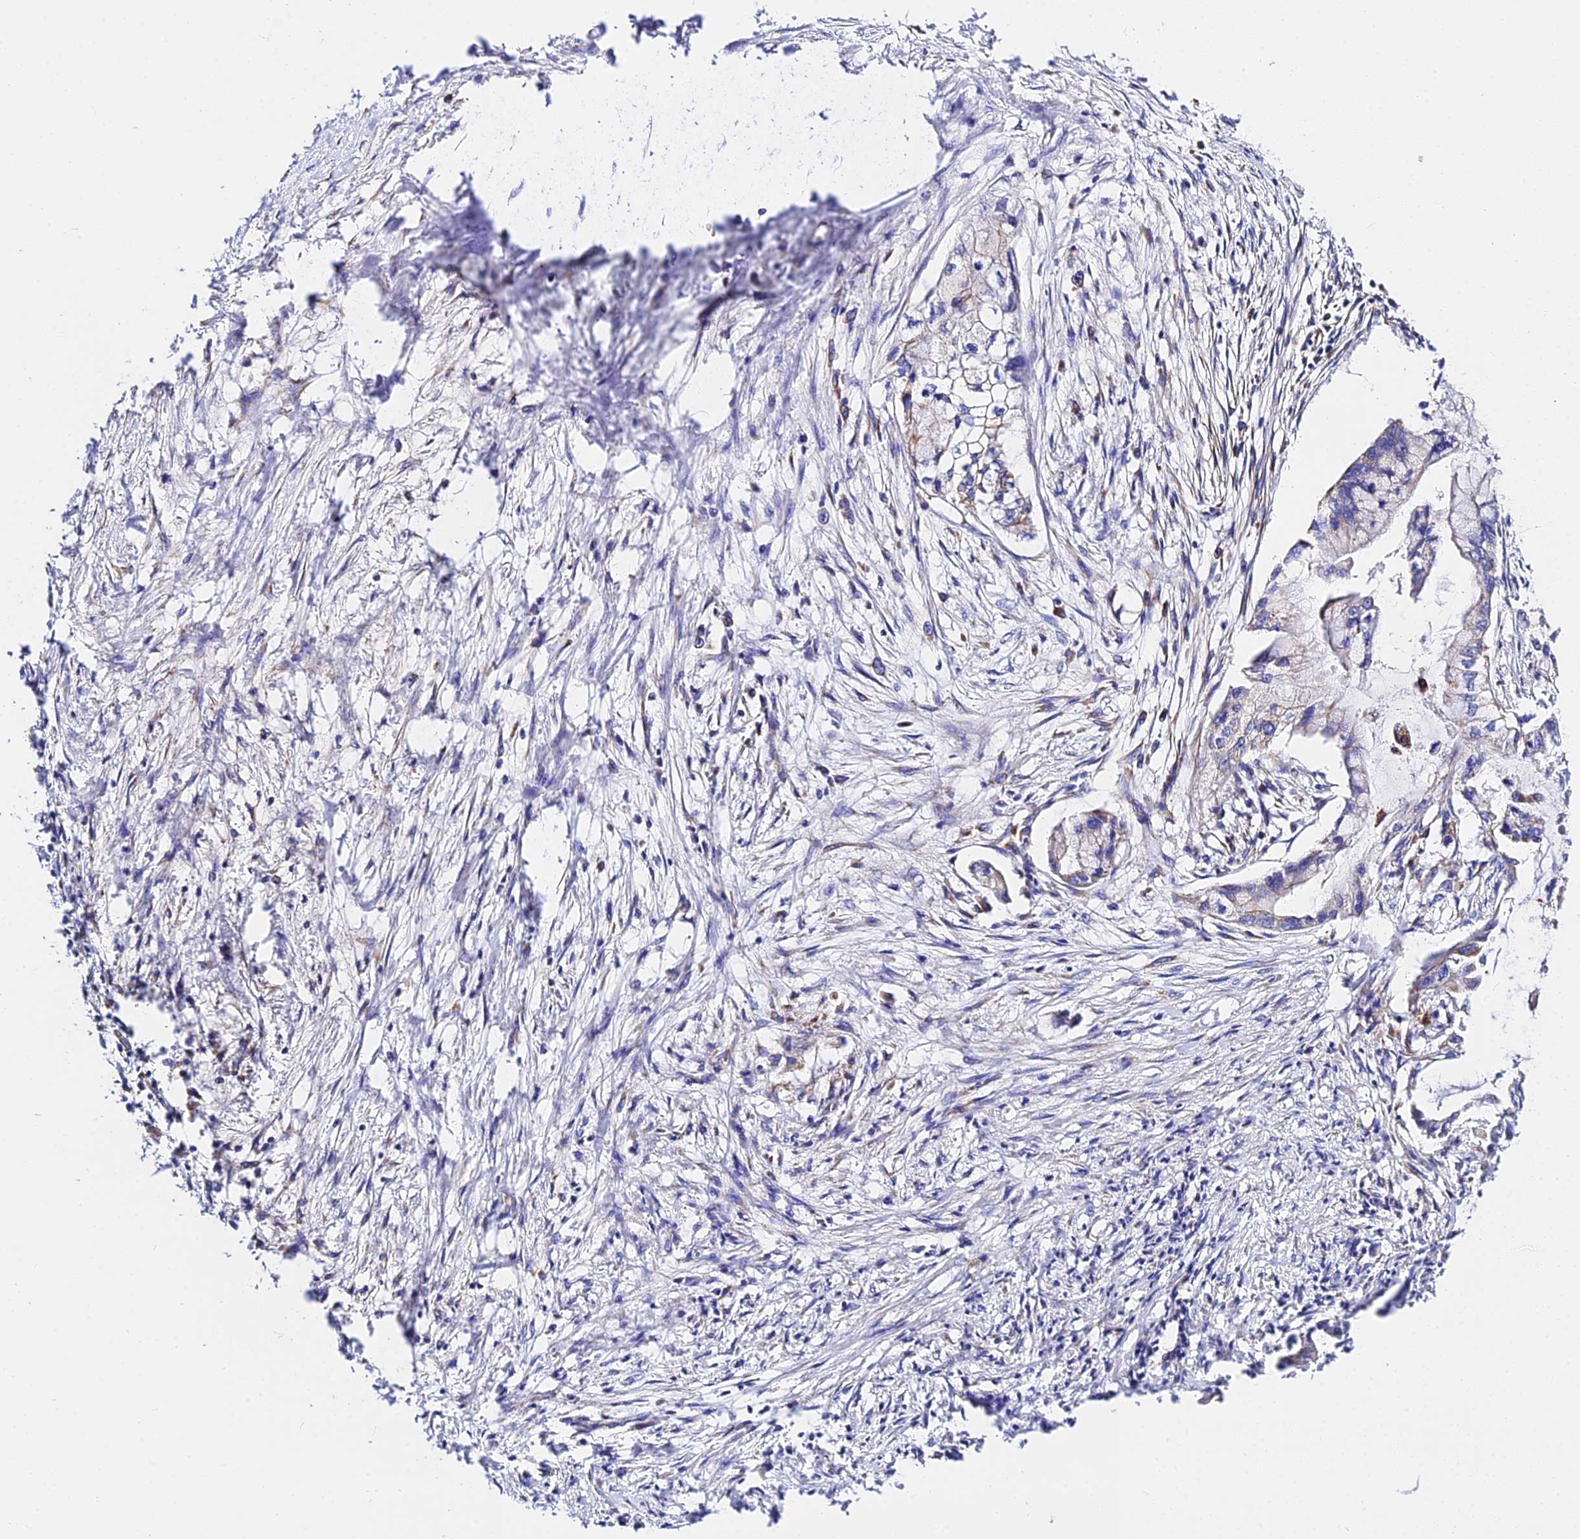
{"staining": {"intensity": "weak", "quantity": "<25%", "location": "cytoplasmic/membranous"}, "tissue": "pancreatic cancer", "cell_type": "Tumor cells", "image_type": "cancer", "snomed": [{"axis": "morphology", "description": "Adenocarcinoma, NOS"}, {"axis": "topography", "description": "Pancreas"}], "caption": "Tumor cells are negative for brown protein staining in pancreatic cancer (adenocarcinoma). (Stains: DAB (3,3'-diaminobenzidine) immunohistochemistry (IHC) with hematoxylin counter stain, Microscopy: brightfield microscopy at high magnification).", "gene": "ZNF573", "patient": {"sex": "male", "age": 48}}